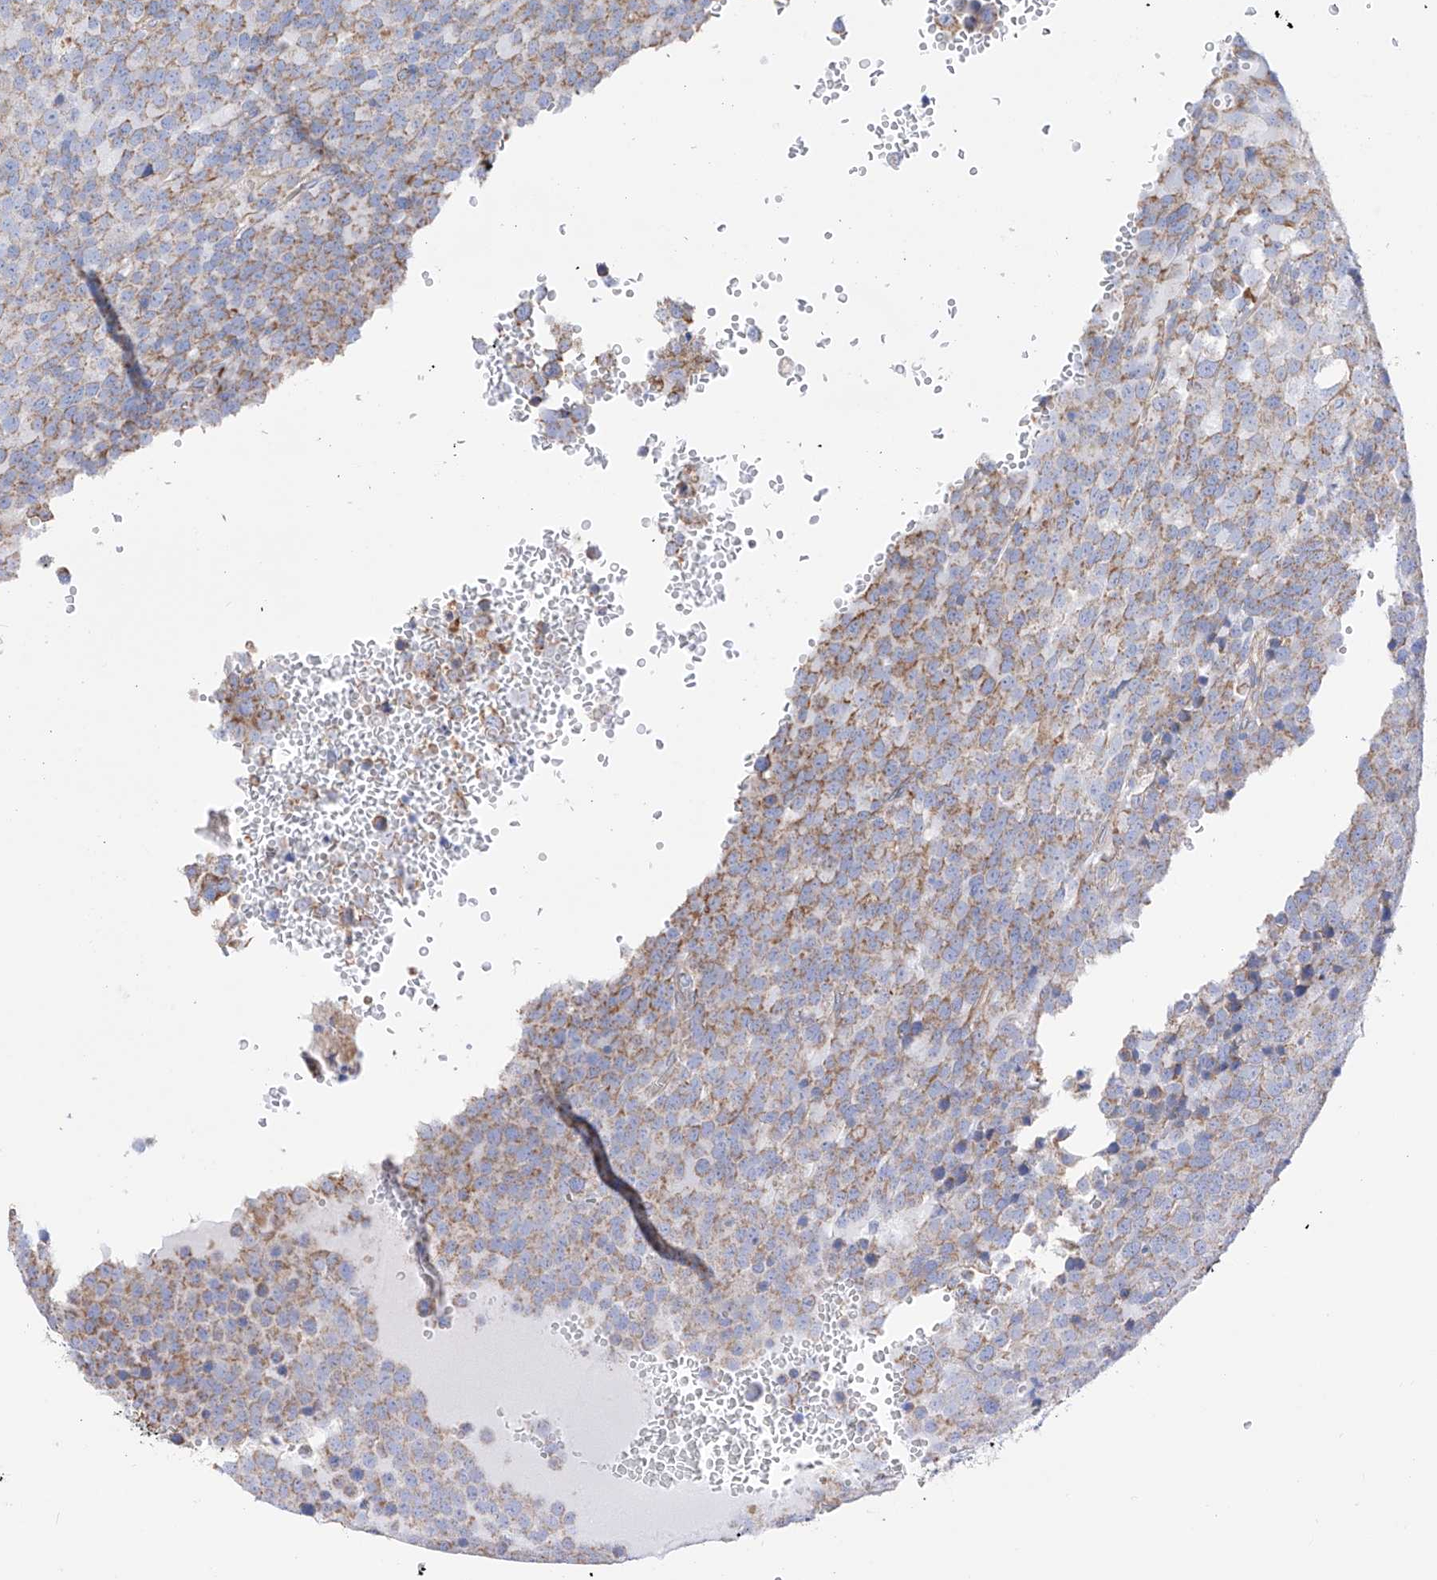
{"staining": {"intensity": "moderate", "quantity": ">75%", "location": "cytoplasmic/membranous"}, "tissue": "testis cancer", "cell_type": "Tumor cells", "image_type": "cancer", "snomed": [{"axis": "morphology", "description": "Seminoma, NOS"}, {"axis": "topography", "description": "Testis"}], "caption": "DAB immunohistochemical staining of testis cancer shows moderate cytoplasmic/membranous protein staining in approximately >75% of tumor cells.", "gene": "FLG", "patient": {"sex": "male", "age": 71}}